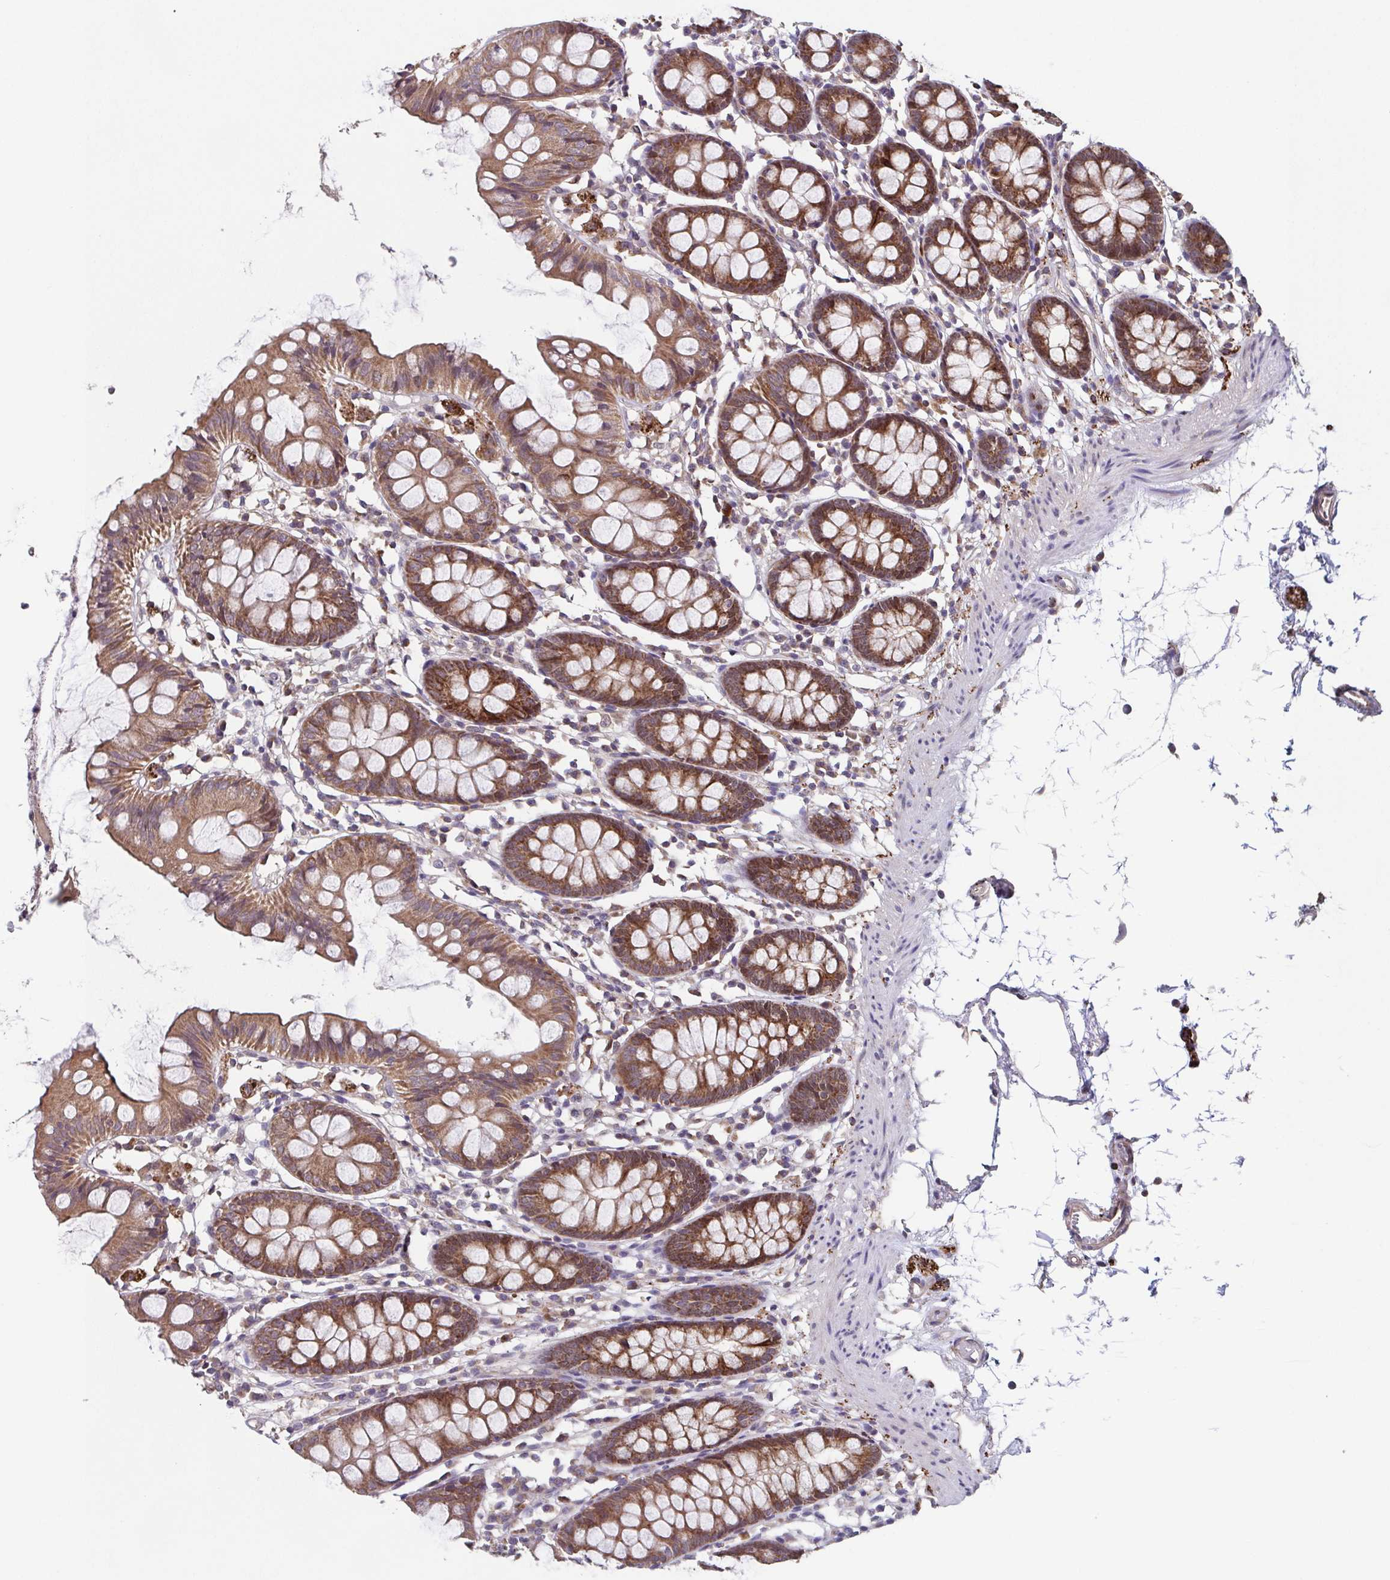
{"staining": {"intensity": "weak", "quantity": "25%-75%", "location": "cytoplasmic/membranous"}, "tissue": "colon", "cell_type": "Endothelial cells", "image_type": "normal", "snomed": [{"axis": "morphology", "description": "Normal tissue, NOS"}, {"axis": "topography", "description": "Colon"}], "caption": "A brown stain highlights weak cytoplasmic/membranous expression of a protein in endothelial cells of normal human colon.", "gene": "TTC19", "patient": {"sex": "female", "age": 84}}